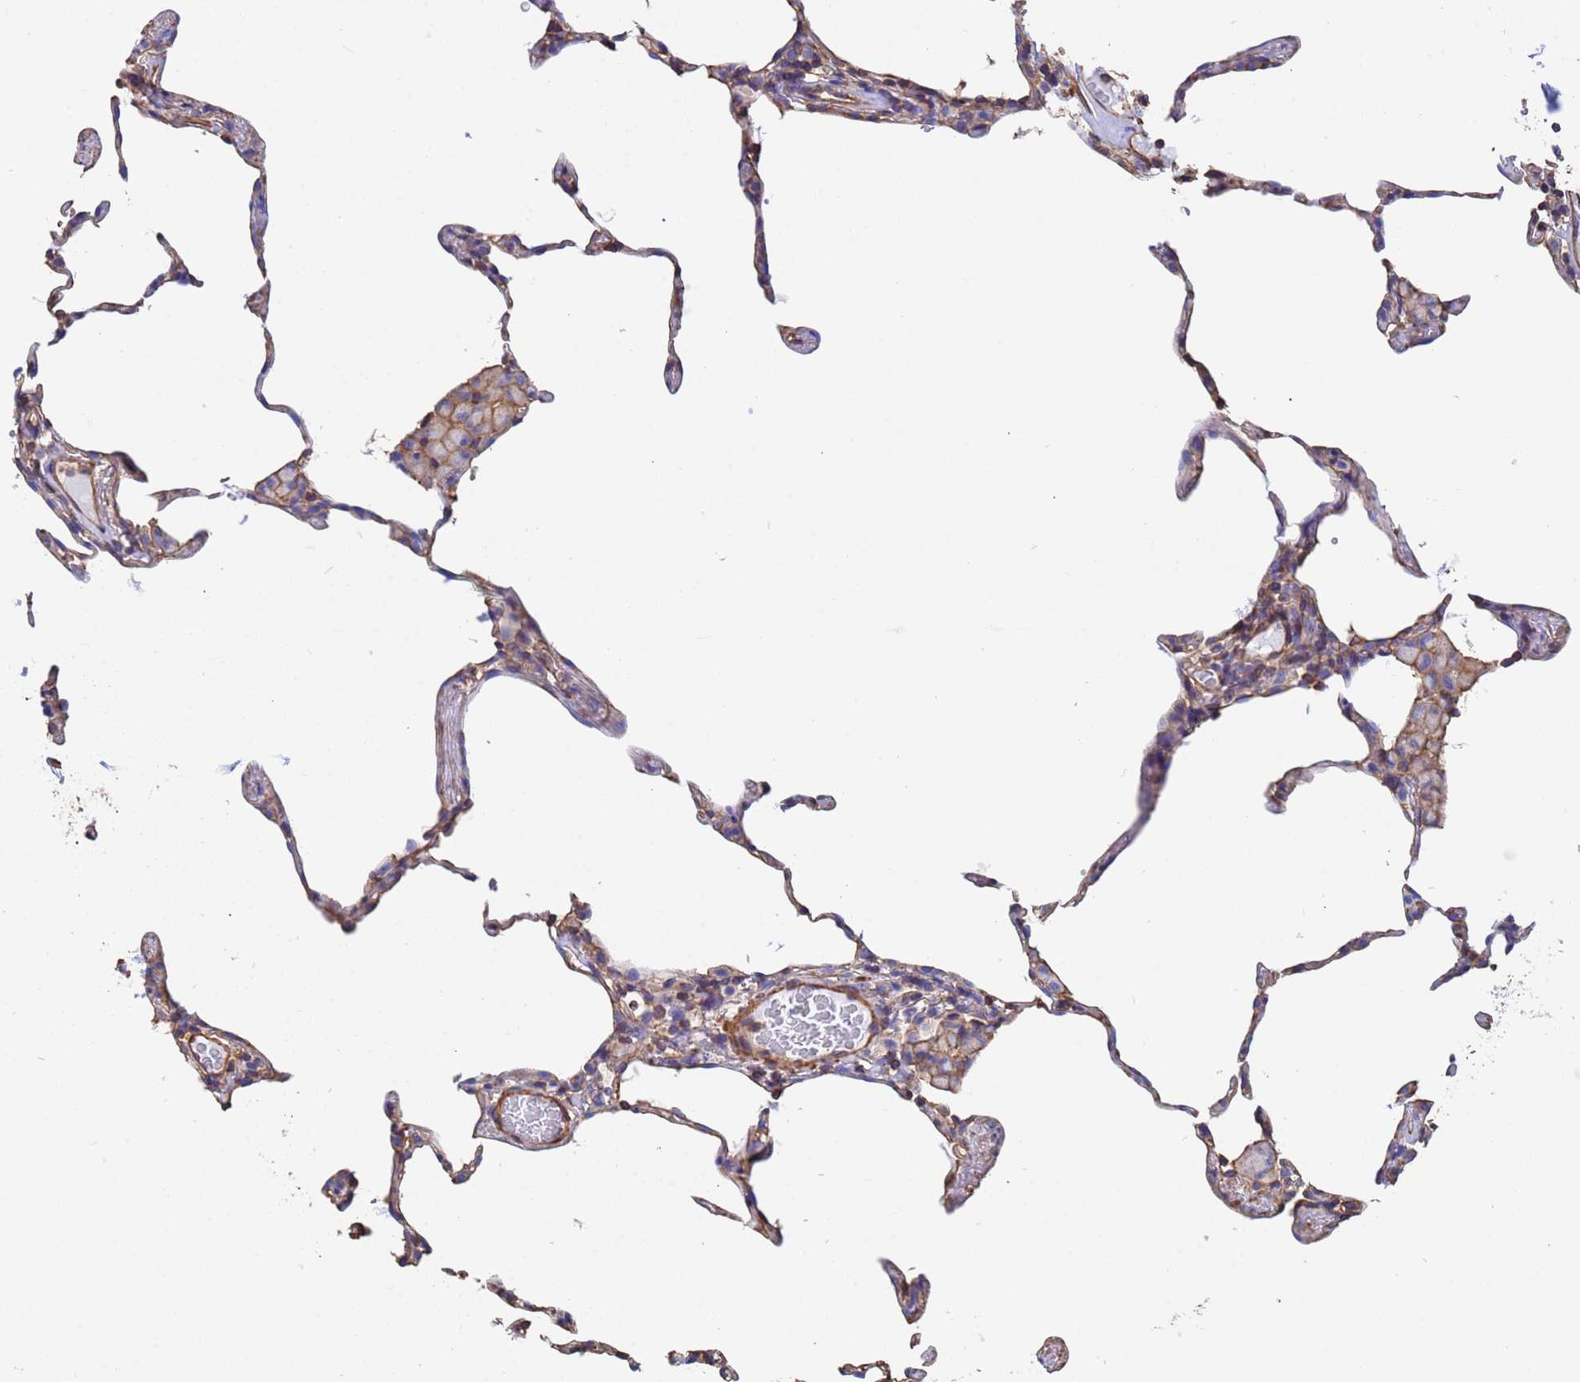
{"staining": {"intensity": "negative", "quantity": "none", "location": "none"}, "tissue": "lung", "cell_type": "Alveolar cells", "image_type": "normal", "snomed": [{"axis": "morphology", "description": "Normal tissue, NOS"}, {"axis": "topography", "description": "Lung"}], "caption": "Protein analysis of normal lung exhibits no significant expression in alveolar cells.", "gene": "MYL12A", "patient": {"sex": "female", "age": 57}}